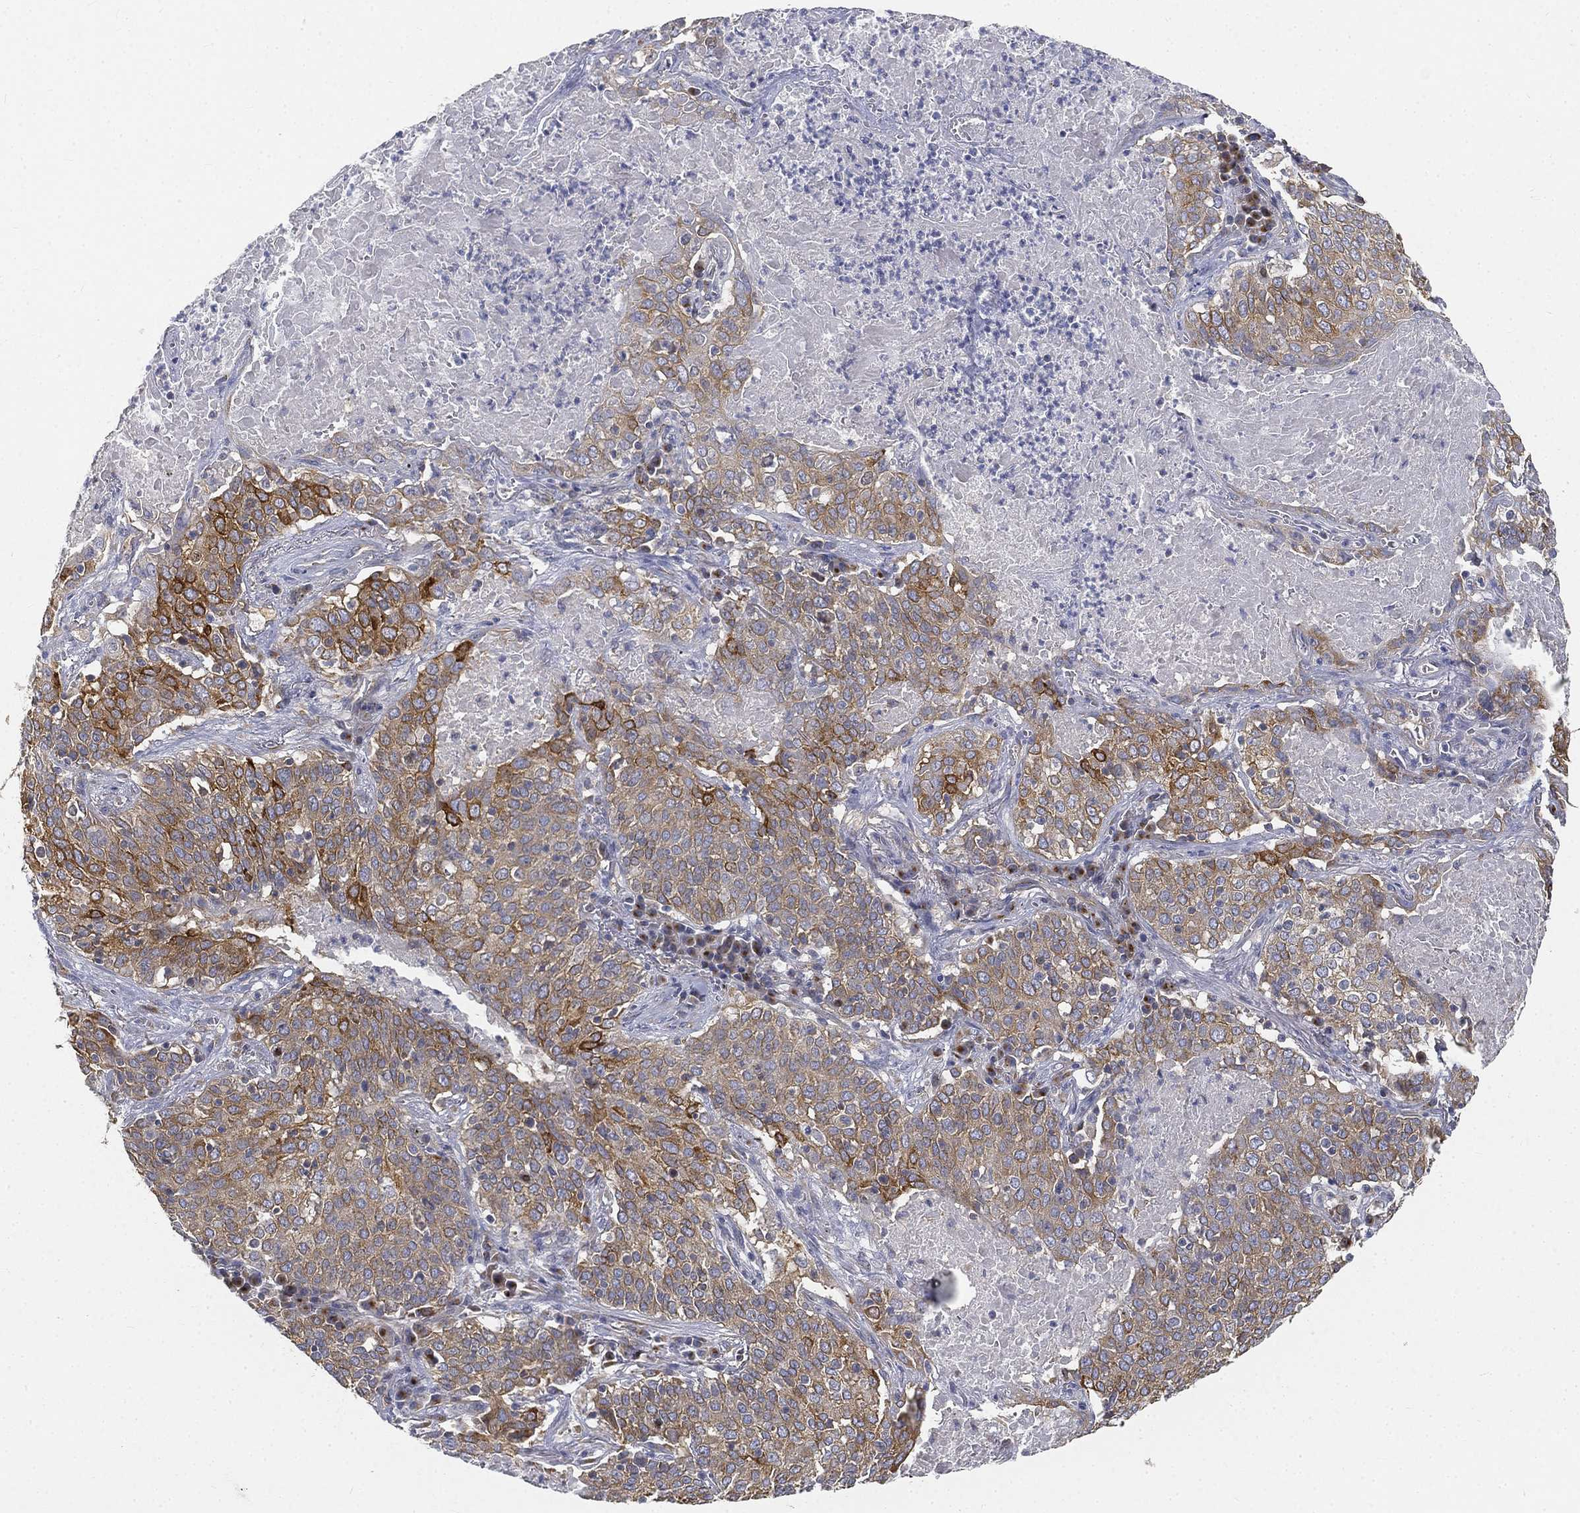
{"staining": {"intensity": "strong", "quantity": "25%-75%", "location": "cytoplasmic/membranous"}, "tissue": "lung cancer", "cell_type": "Tumor cells", "image_type": "cancer", "snomed": [{"axis": "morphology", "description": "Squamous cell carcinoma, NOS"}, {"axis": "topography", "description": "Lung"}], "caption": "Protein staining of lung squamous cell carcinoma tissue demonstrates strong cytoplasmic/membranous positivity in about 25%-75% of tumor cells.", "gene": "TMEM25", "patient": {"sex": "male", "age": 82}}